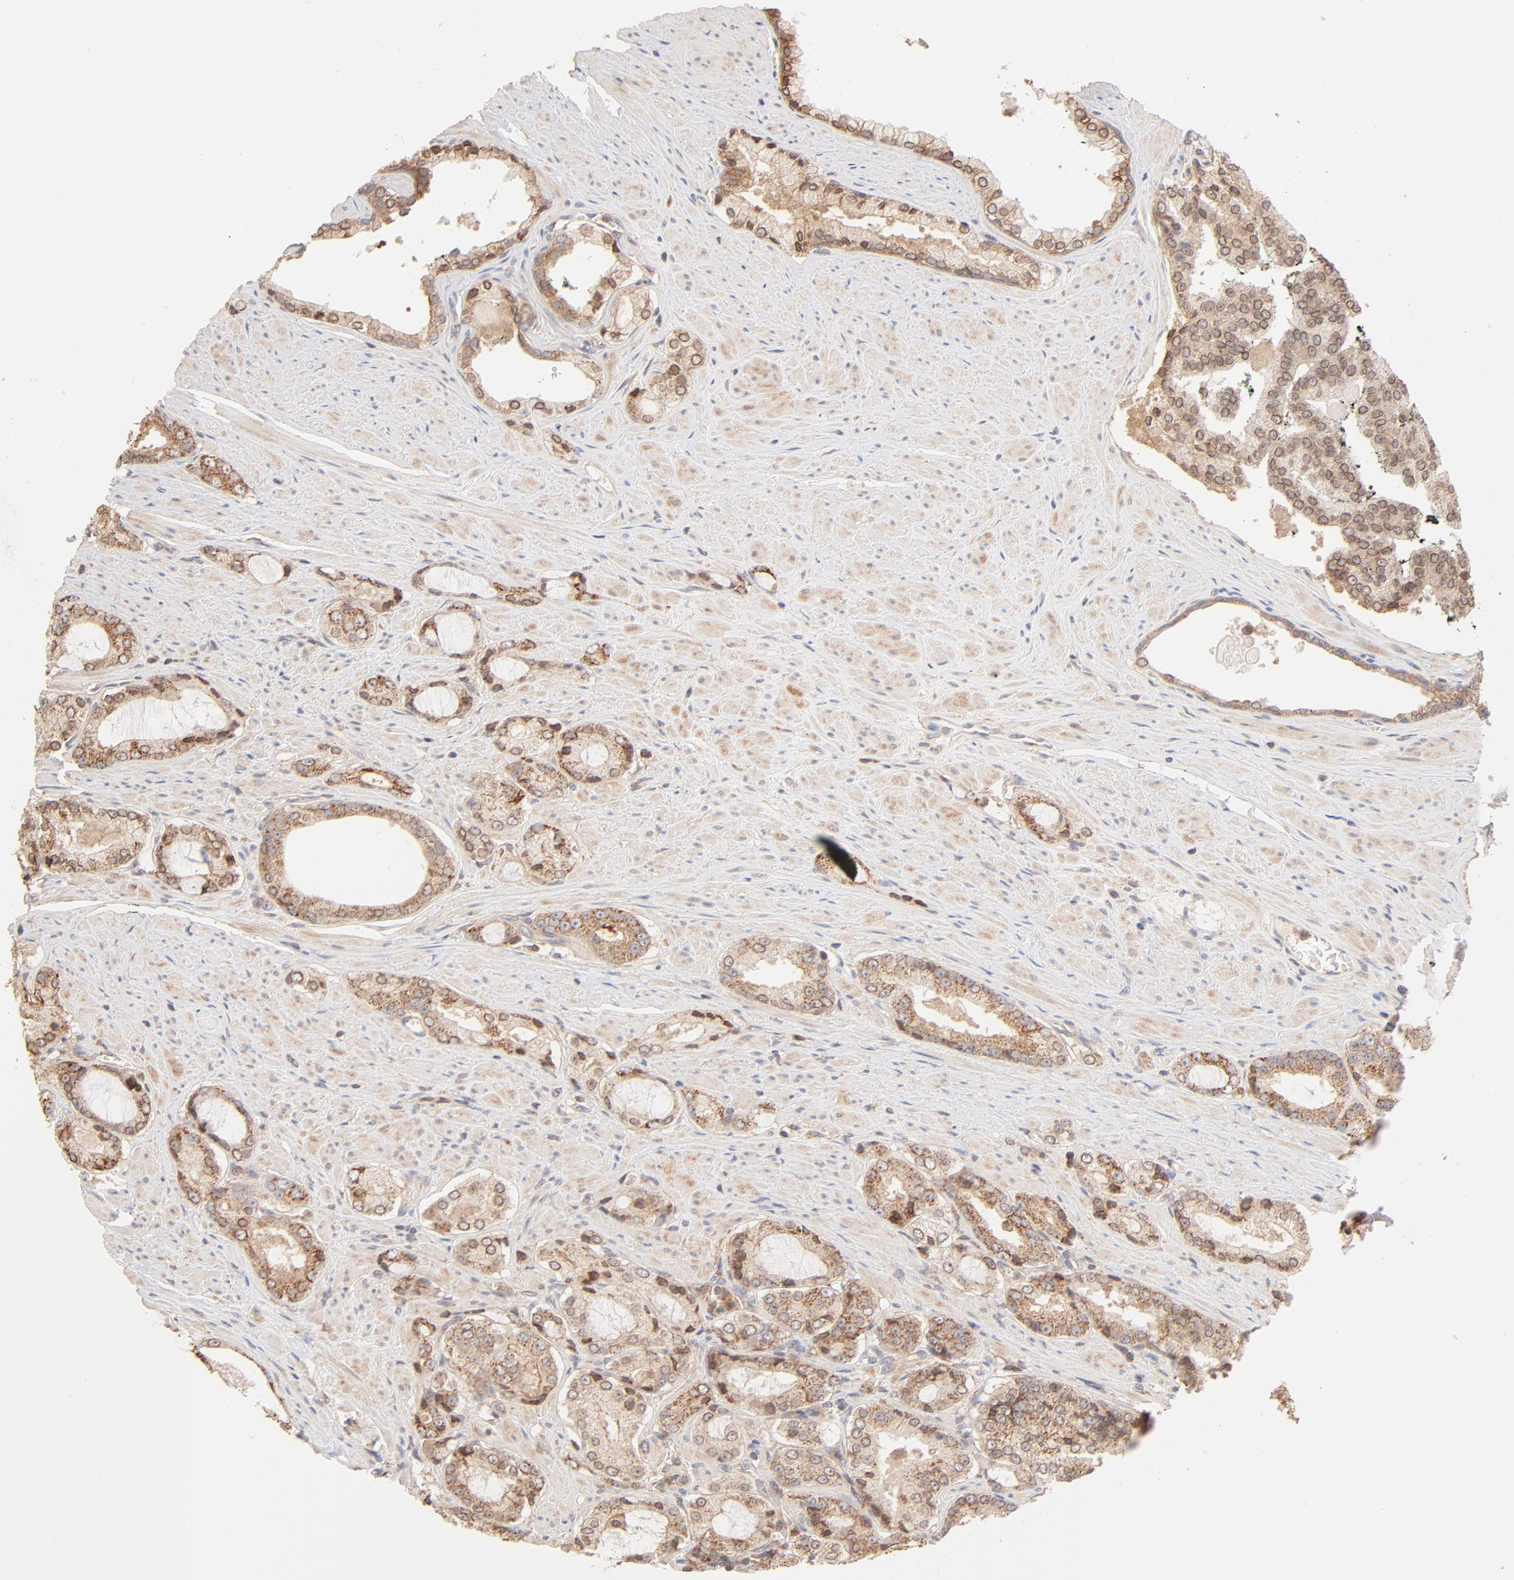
{"staining": {"intensity": "moderate", "quantity": ">75%", "location": "cytoplasmic/membranous"}, "tissue": "prostate cancer", "cell_type": "Tumor cells", "image_type": "cancer", "snomed": [{"axis": "morphology", "description": "Adenocarcinoma, Medium grade"}, {"axis": "topography", "description": "Prostate"}], "caption": "High-magnification brightfield microscopy of prostate medium-grade adenocarcinoma stained with DAB (brown) and counterstained with hematoxylin (blue). tumor cells exhibit moderate cytoplasmic/membranous expression is seen in approximately>75% of cells.", "gene": "CSPG4", "patient": {"sex": "male", "age": 60}}